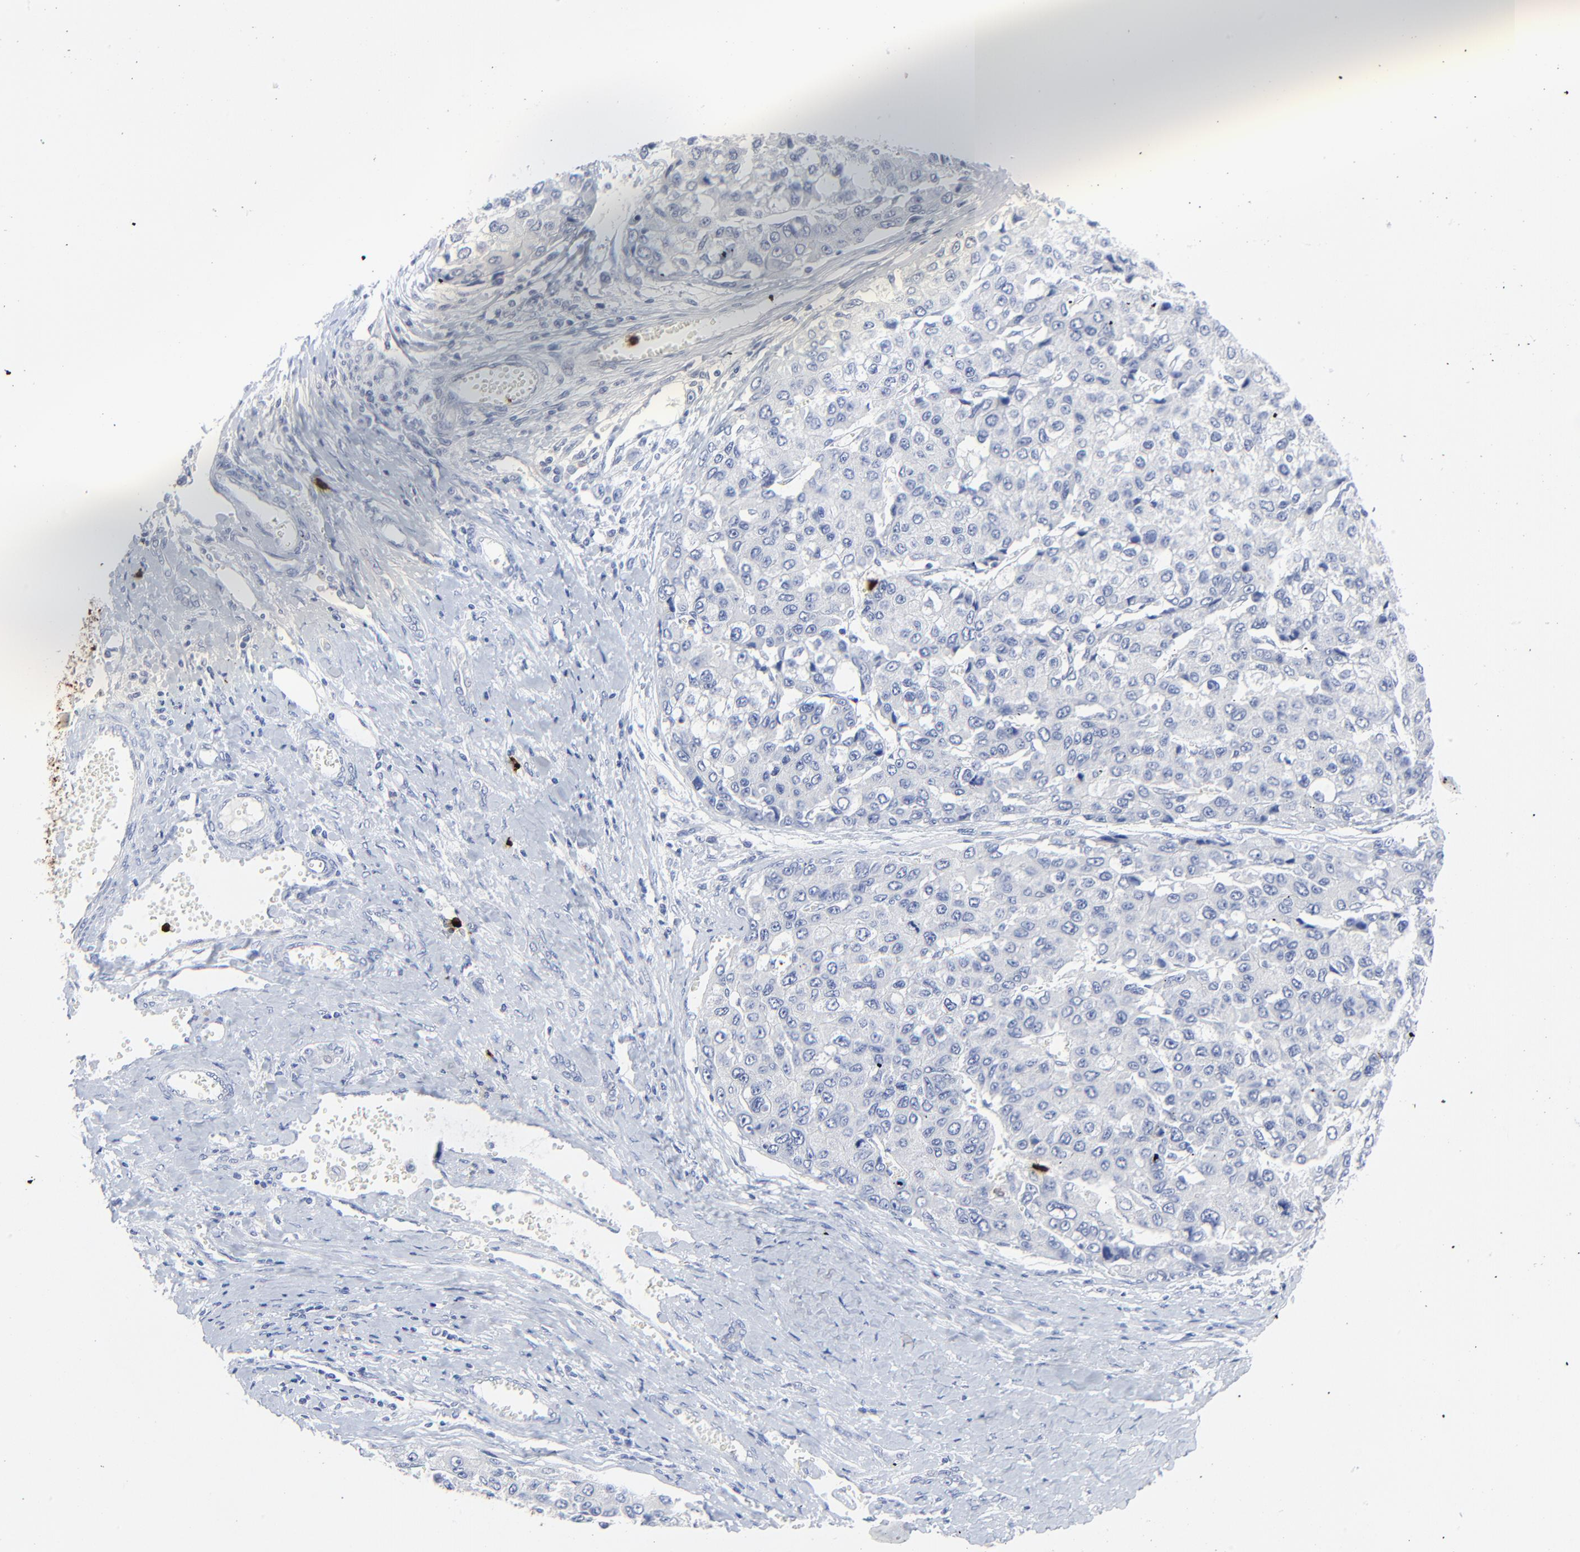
{"staining": {"intensity": "negative", "quantity": "none", "location": "none"}, "tissue": "liver cancer", "cell_type": "Tumor cells", "image_type": "cancer", "snomed": [{"axis": "morphology", "description": "Carcinoma, Hepatocellular, NOS"}, {"axis": "topography", "description": "Liver"}], "caption": "Liver cancer (hepatocellular carcinoma) was stained to show a protein in brown. There is no significant staining in tumor cells.", "gene": "LCN2", "patient": {"sex": "female", "age": 66}}